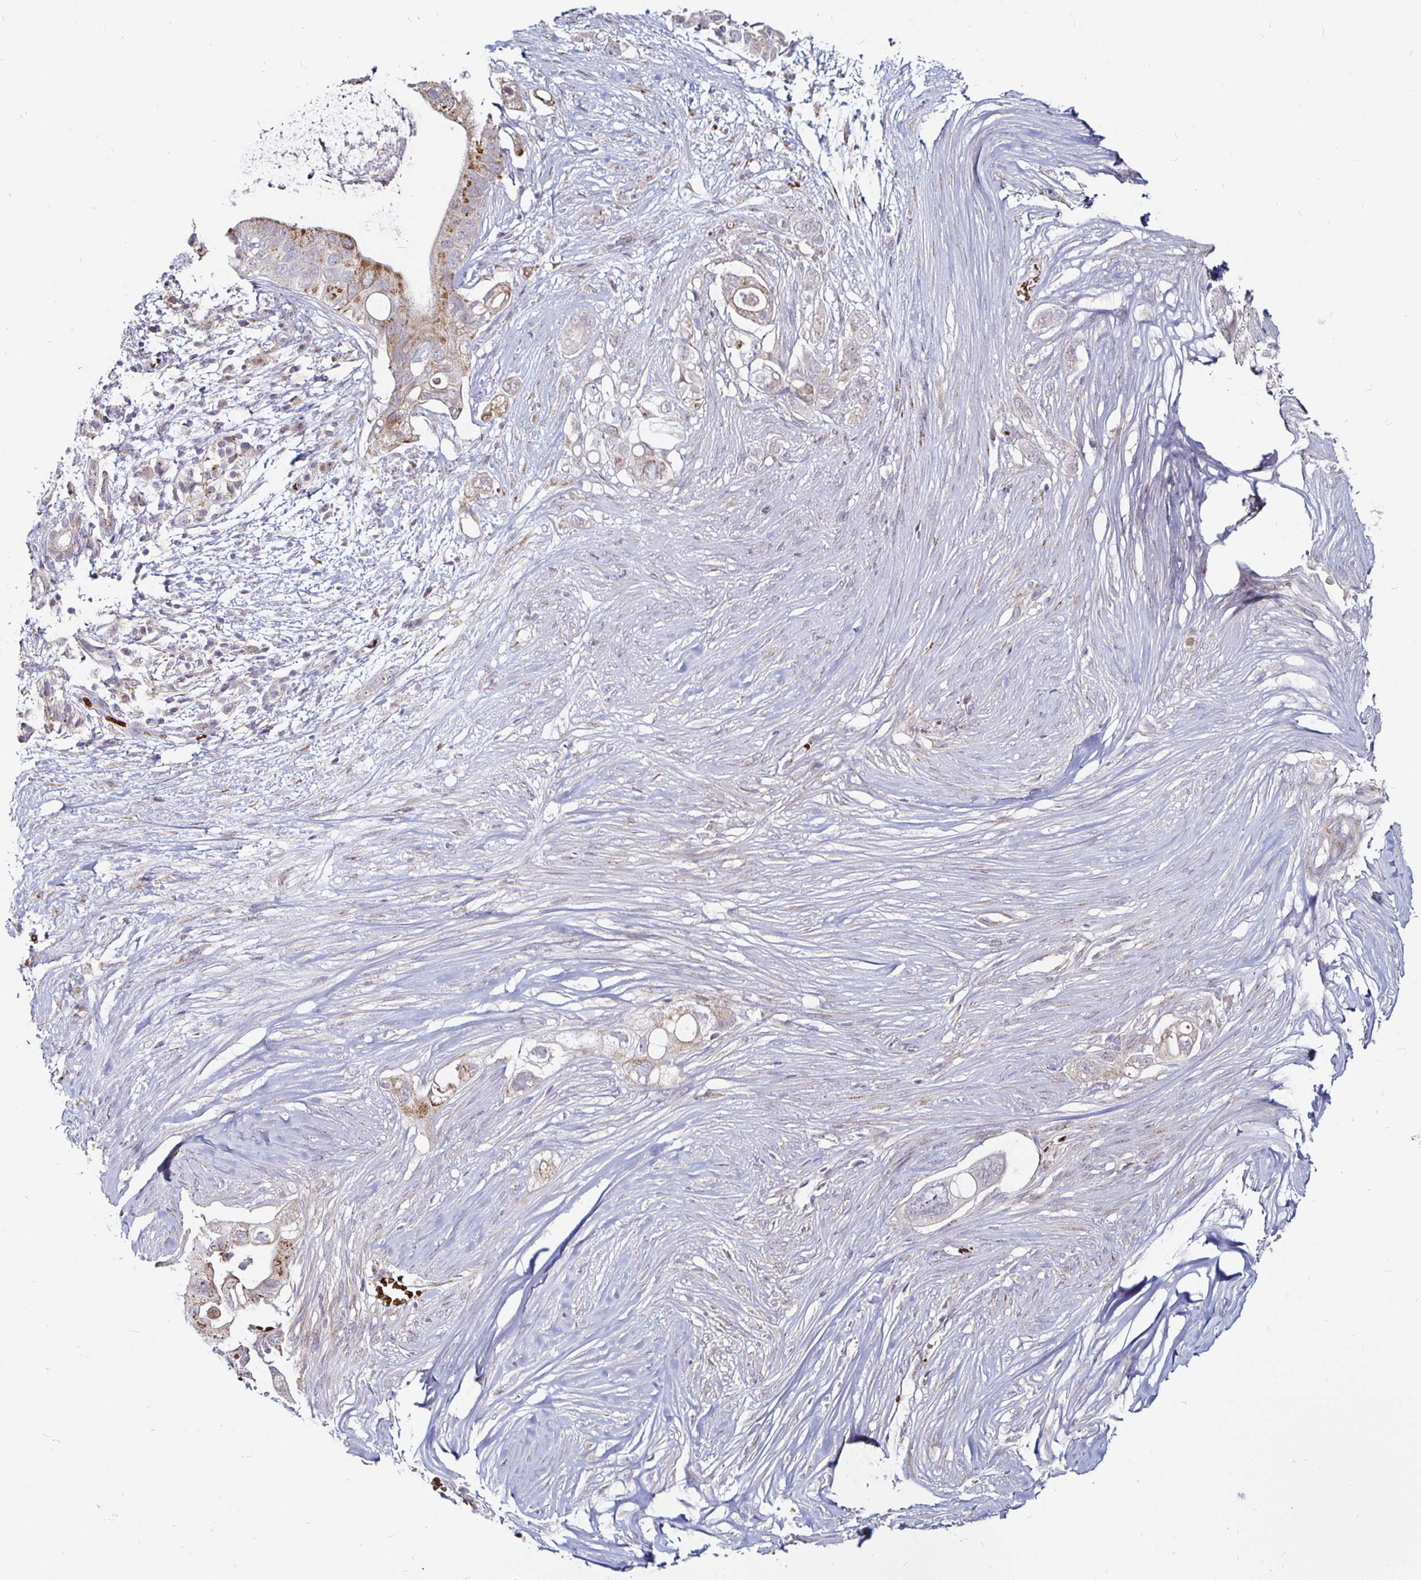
{"staining": {"intensity": "moderate", "quantity": "25%-75%", "location": "cytoplasmic/membranous"}, "tissue": "pancreatic cancer", "cell_type": "Tumor cells", "image_type": "cancer", "snomed": [{"axis": "morphology", "description": "Adenocarcinoma, NOS"}, {"axis": "topography", "description": "Pancreas"}], "caption": "About 25%-75% of tumor cells in pancreatic cancer (adenocarcinoma) show moderate cytoplasmic/membranous protein positivity as visualized by brown immunohistochemical staining.", "gene": "ATG3", "patient": {"sex": "female", "age": 72}}